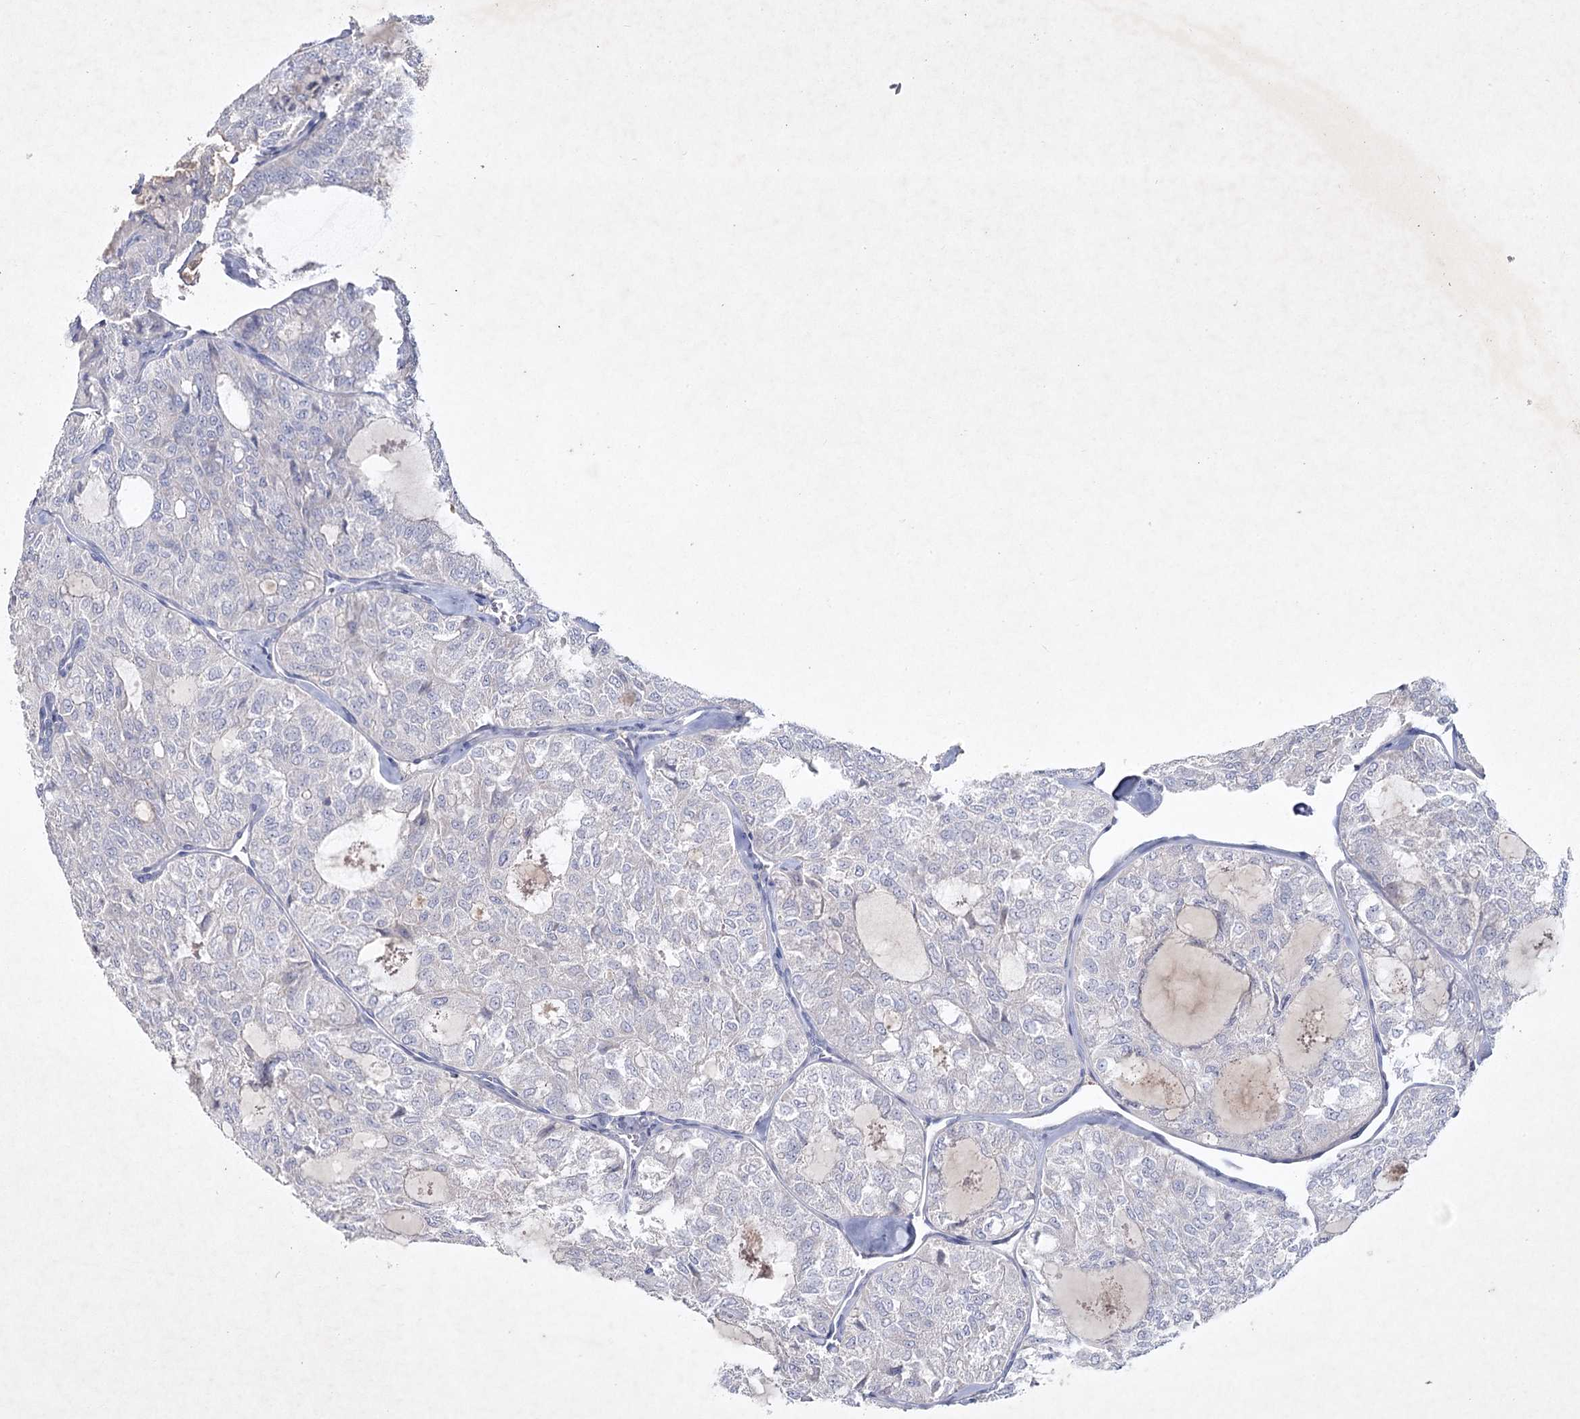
{"staining": {"intensity": "negative", "quantity": "none", "location": "none"}, "tissue": "thyroid cancer", "cell_type": "Tumor cells", "image_type": "cancer", "snomed": [{"axis": "morphology", "description": "Follicular adenoma carcinoma, NOS"}, {"axis": "topography", "description": "Thyroid gland"}], "caption": "Human thyroid cancer stained for a protein using IHC shows no staining in tumor cells.", "gene": "MAP3K13", "patient": {"sex": "male", "age": 75}}